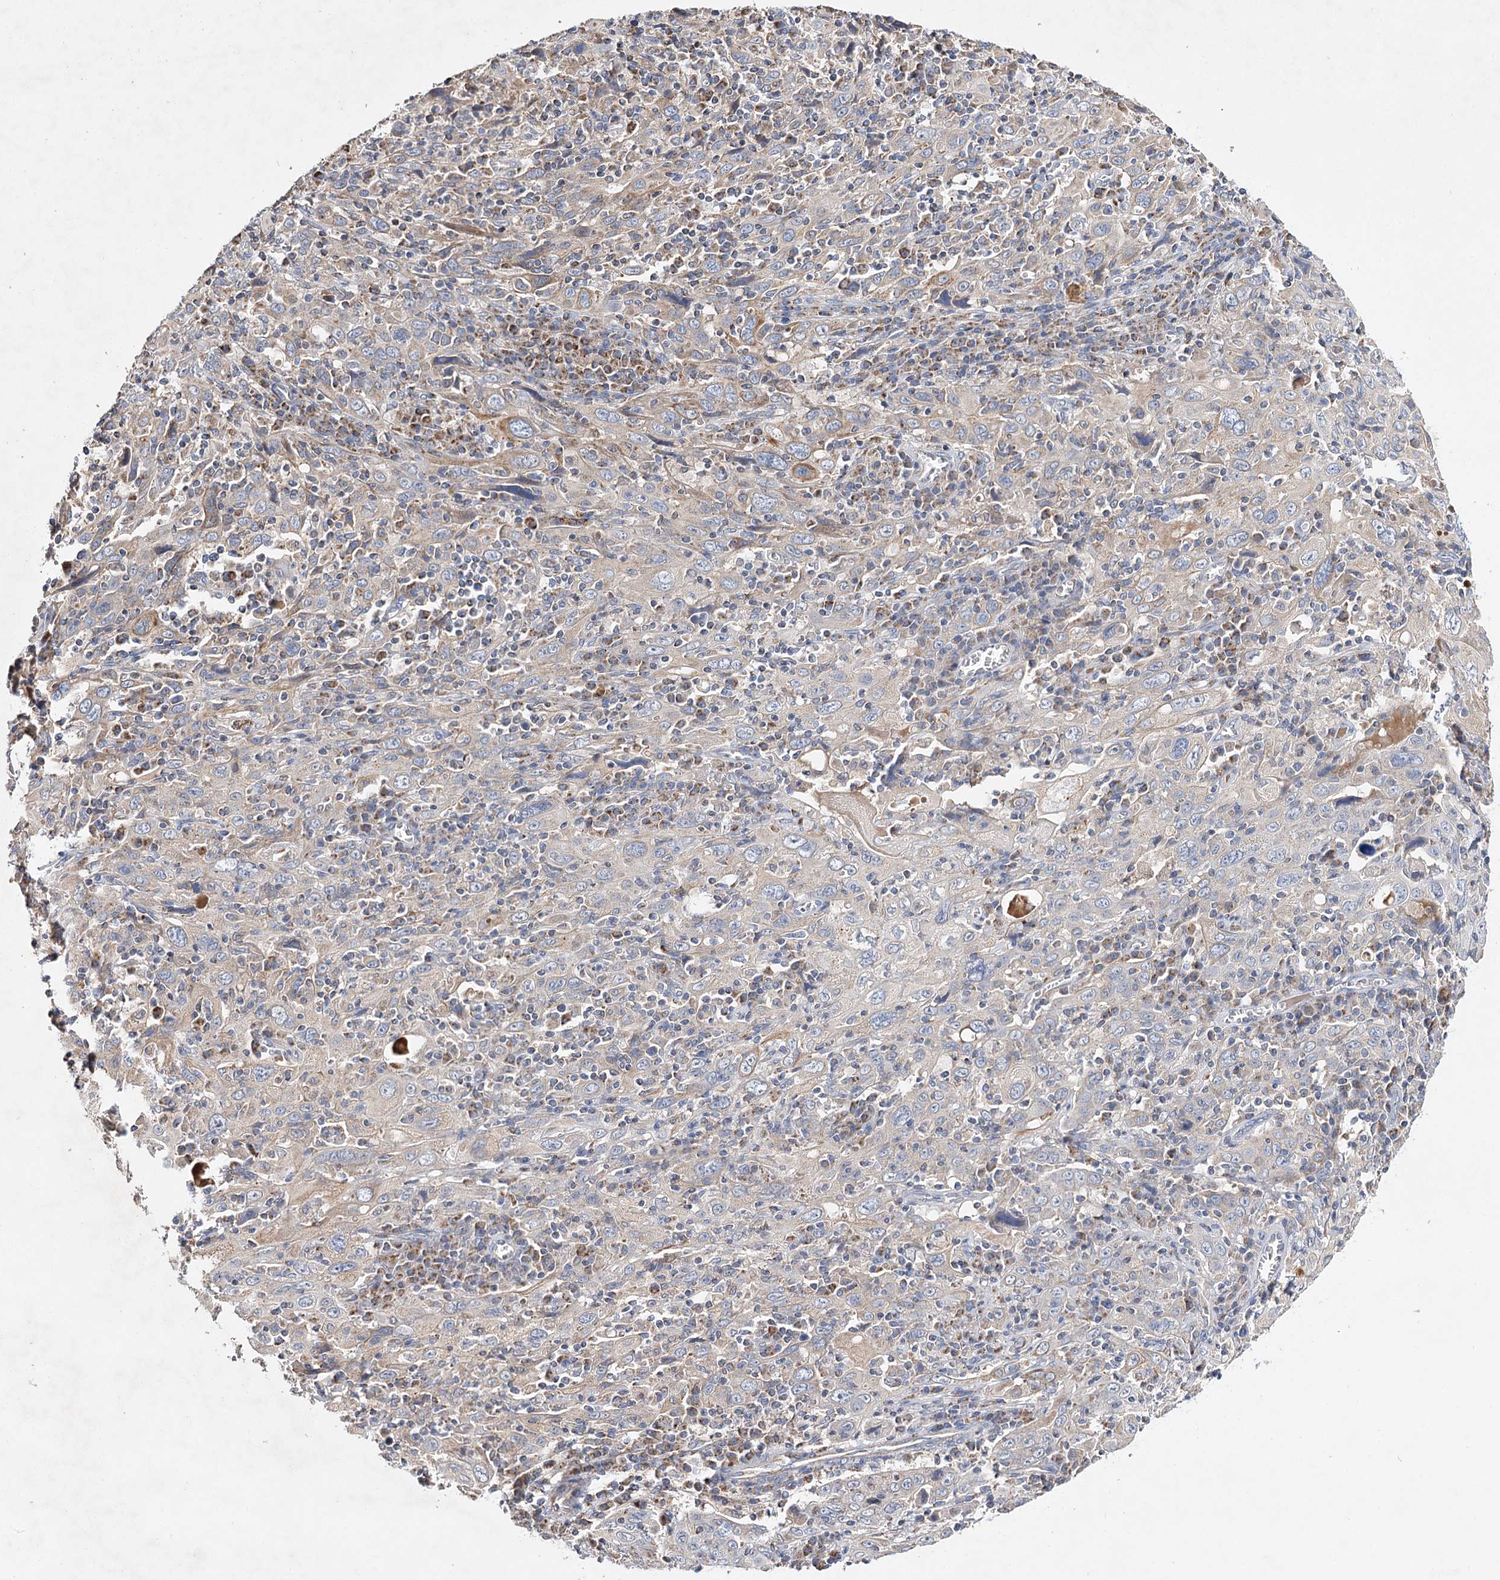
{"staining": {"intensity": "weak", "quantity": "25%-75%", "location": "cytoplasmic/membranous"}, "tissue": "cervical cancer", "cell_type": "Tumor cells", "image_type": "cancer", "snomed": [{"axis": "morphology", "description": "Squamous cell carcinoma, NOS"}, {"axis": "topography", "description": "Cervix"}], "caption": "The photomicrograph demonstrates immunohistochemical staining of cervical cancer. There is weak cytoplasmic/membranous staining is present in about 25%-75% of tumor cells.", "gene": "CFAP46", "patient": {"sex": "female", "age": 46}}